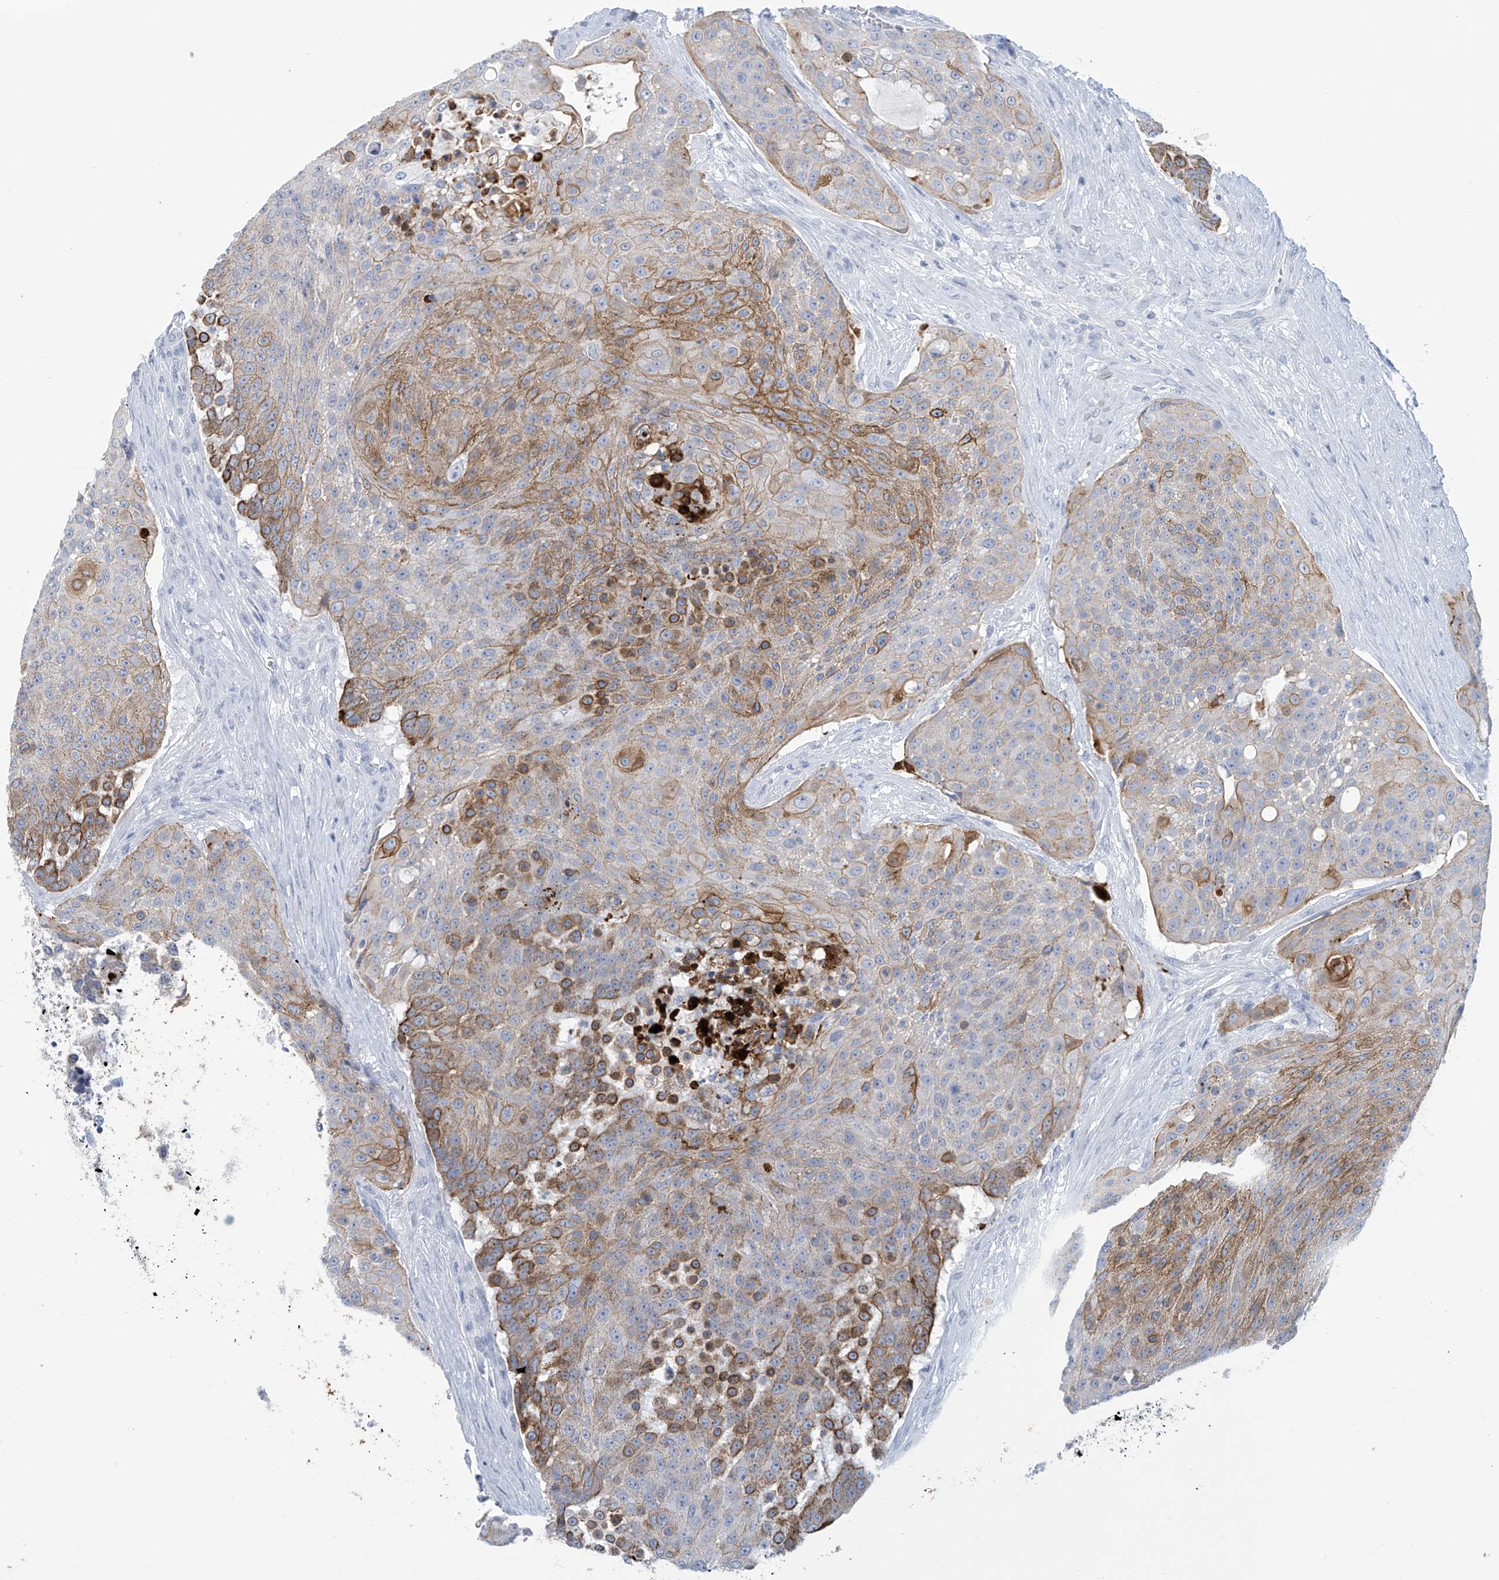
{"staining": {"intensity": "moderate", "quantity": "25%-75%", "location": "cytoplasmic/membranous"}, "tissue": "urothelial cancer", "cell_type": "Tumor cells", "image_type": "cancer", "snomed": [{"axis": "morphology", "description": "Urothelial carcinoma, High grade"}, {"axis": "topography", "description": "Urinary bladder"}], "caption": "High-magnification brightfield microscopy of high-grade urothelial carcinoma stained with DAB (brown) and counterstained with hematoxylin (blue). tumor cells exhibit moderate cytoplasmic/membranous positivity is present in about25%-75% of cells.", "gene": "DSP", "patient": {"sex": "female", "age": 63}}